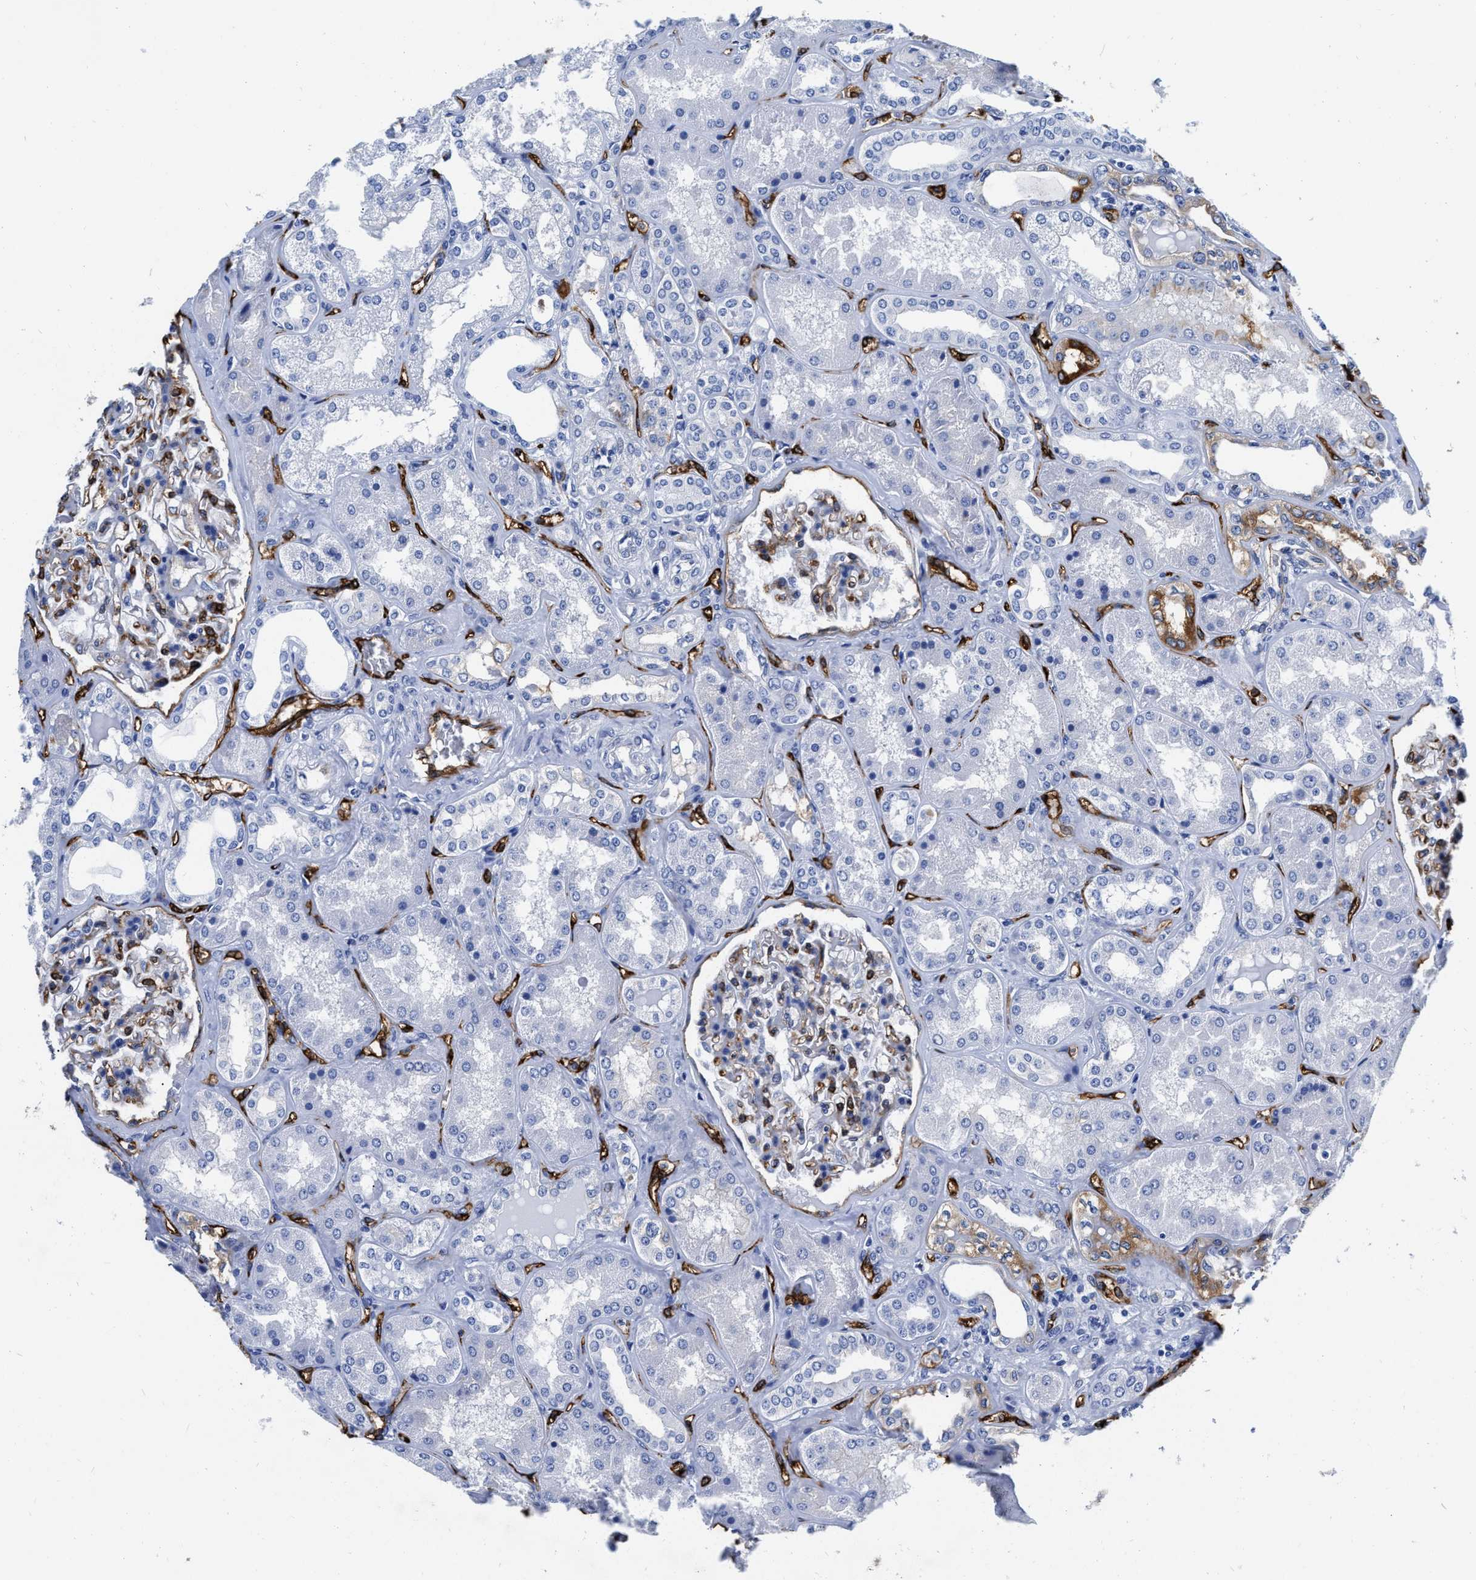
{"staining": {"intensity": "moderate", "quantity": "<25%", "location": "cytoplasmic/membranous"}, "tissue": "kidney", "cell_type": "Cells in glomeruli", "image_type": "normal", "snomed": [{"axis": "morphology", "description": "Normal tissue, NOS"}, {"axis": "topography", "description": "Kidney"}], "caption": "This micrograph reveals benign kidney stained with immunohistochemistry (IHC) to label a protein in brown. The cytoplasmic/membranous of cells in glomeruli show moderate positivity for the protein. Nuclei are counter-stained blue.", "gene": "TVP23B", "patient": {"sex": "female", "age": 56}}